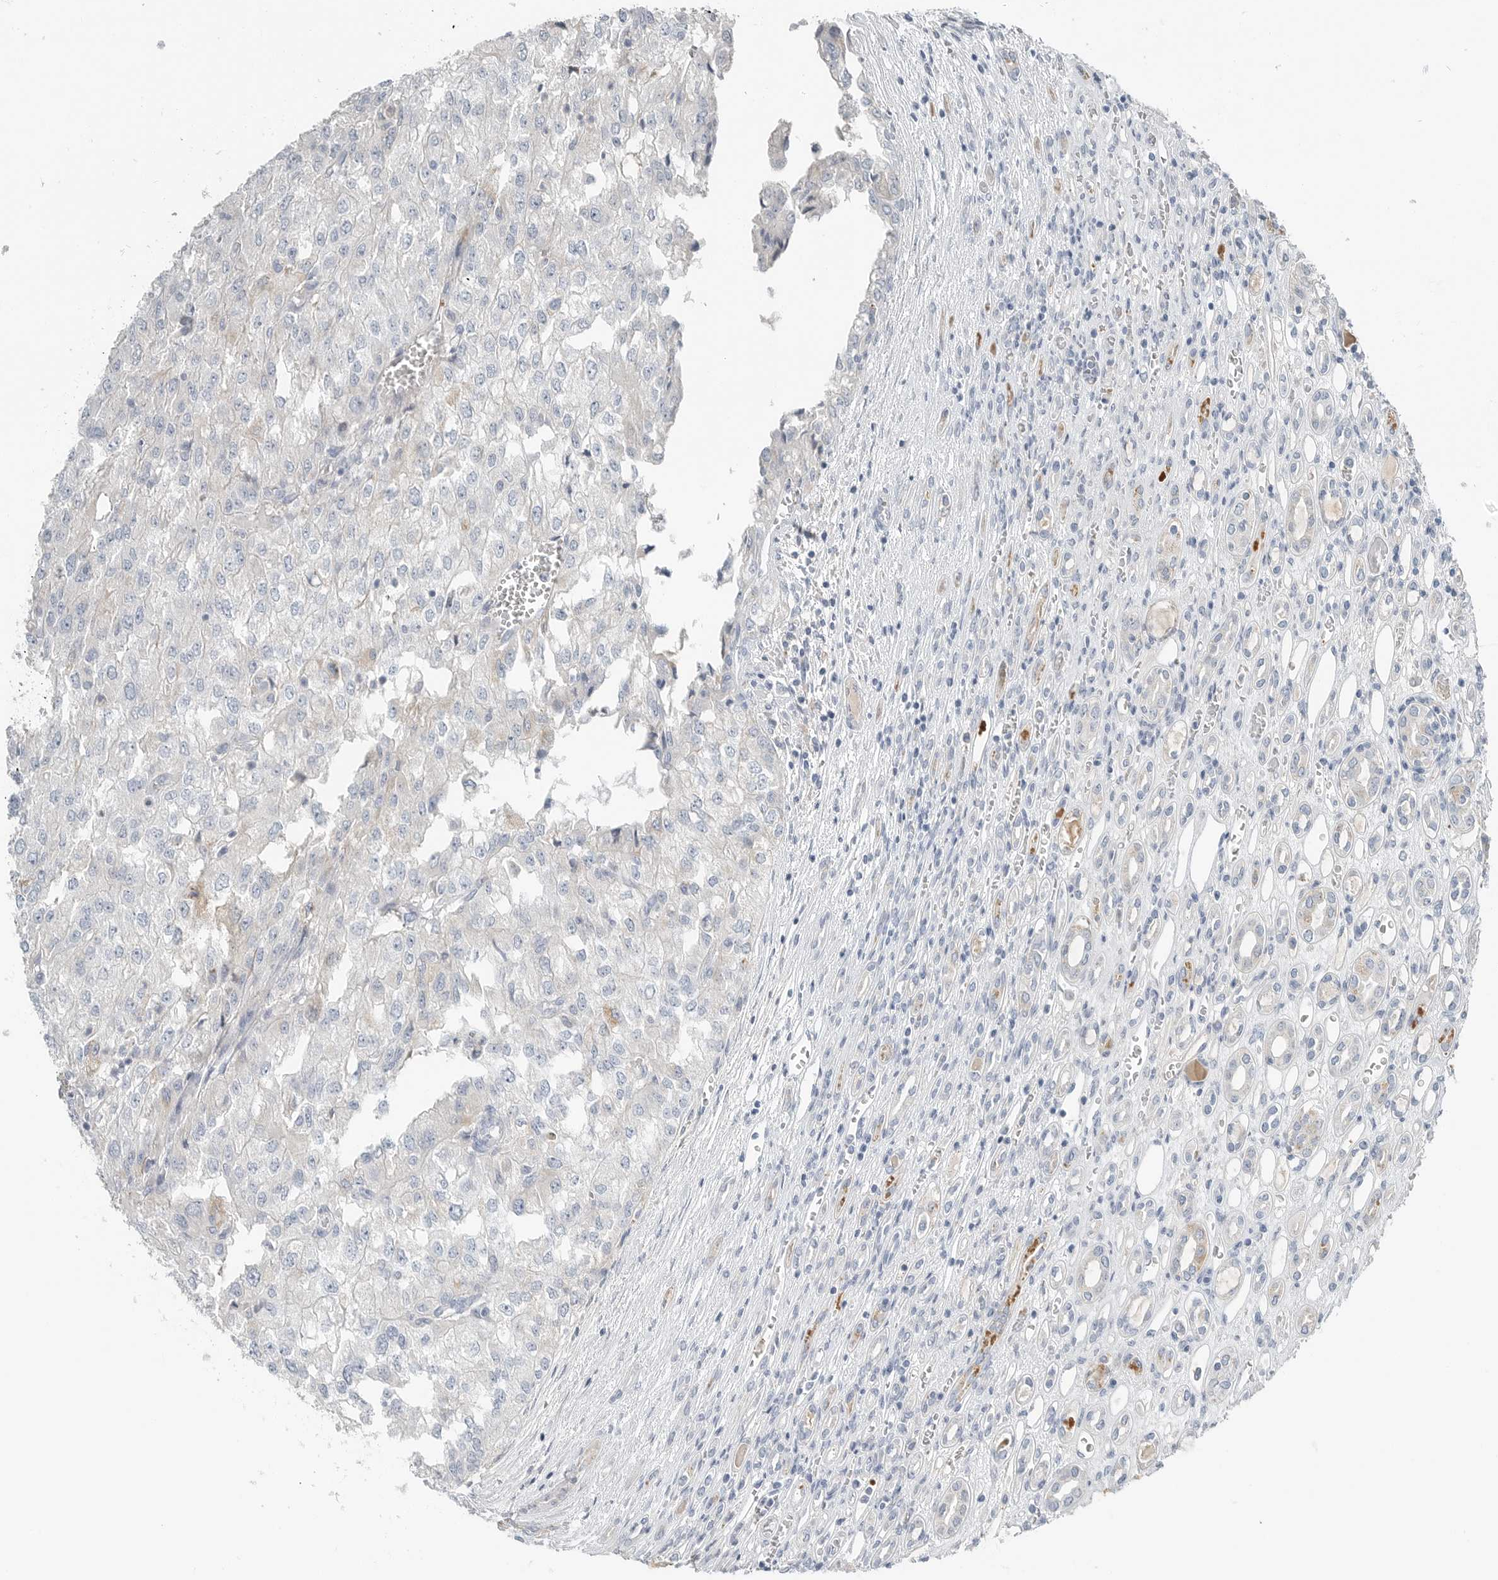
{"staining": {"intensity": "negative", "quantity": "none", "location": "none"}, "tissue": "renal cancer", "cell_type": "Tumor cells", "image_type": "cancer", "snomed": [{"axis": "morphology", "description": "Adenocarcinoma, NOS"}, {"axis": "topography", "description": "Kidney"}], "caption": "Renal cancer was stained to show a protein in brown. There is no significant staining in tumor cells.", "gene": "SERPINB7", "patient": {"sex": "female", "age": 54}}